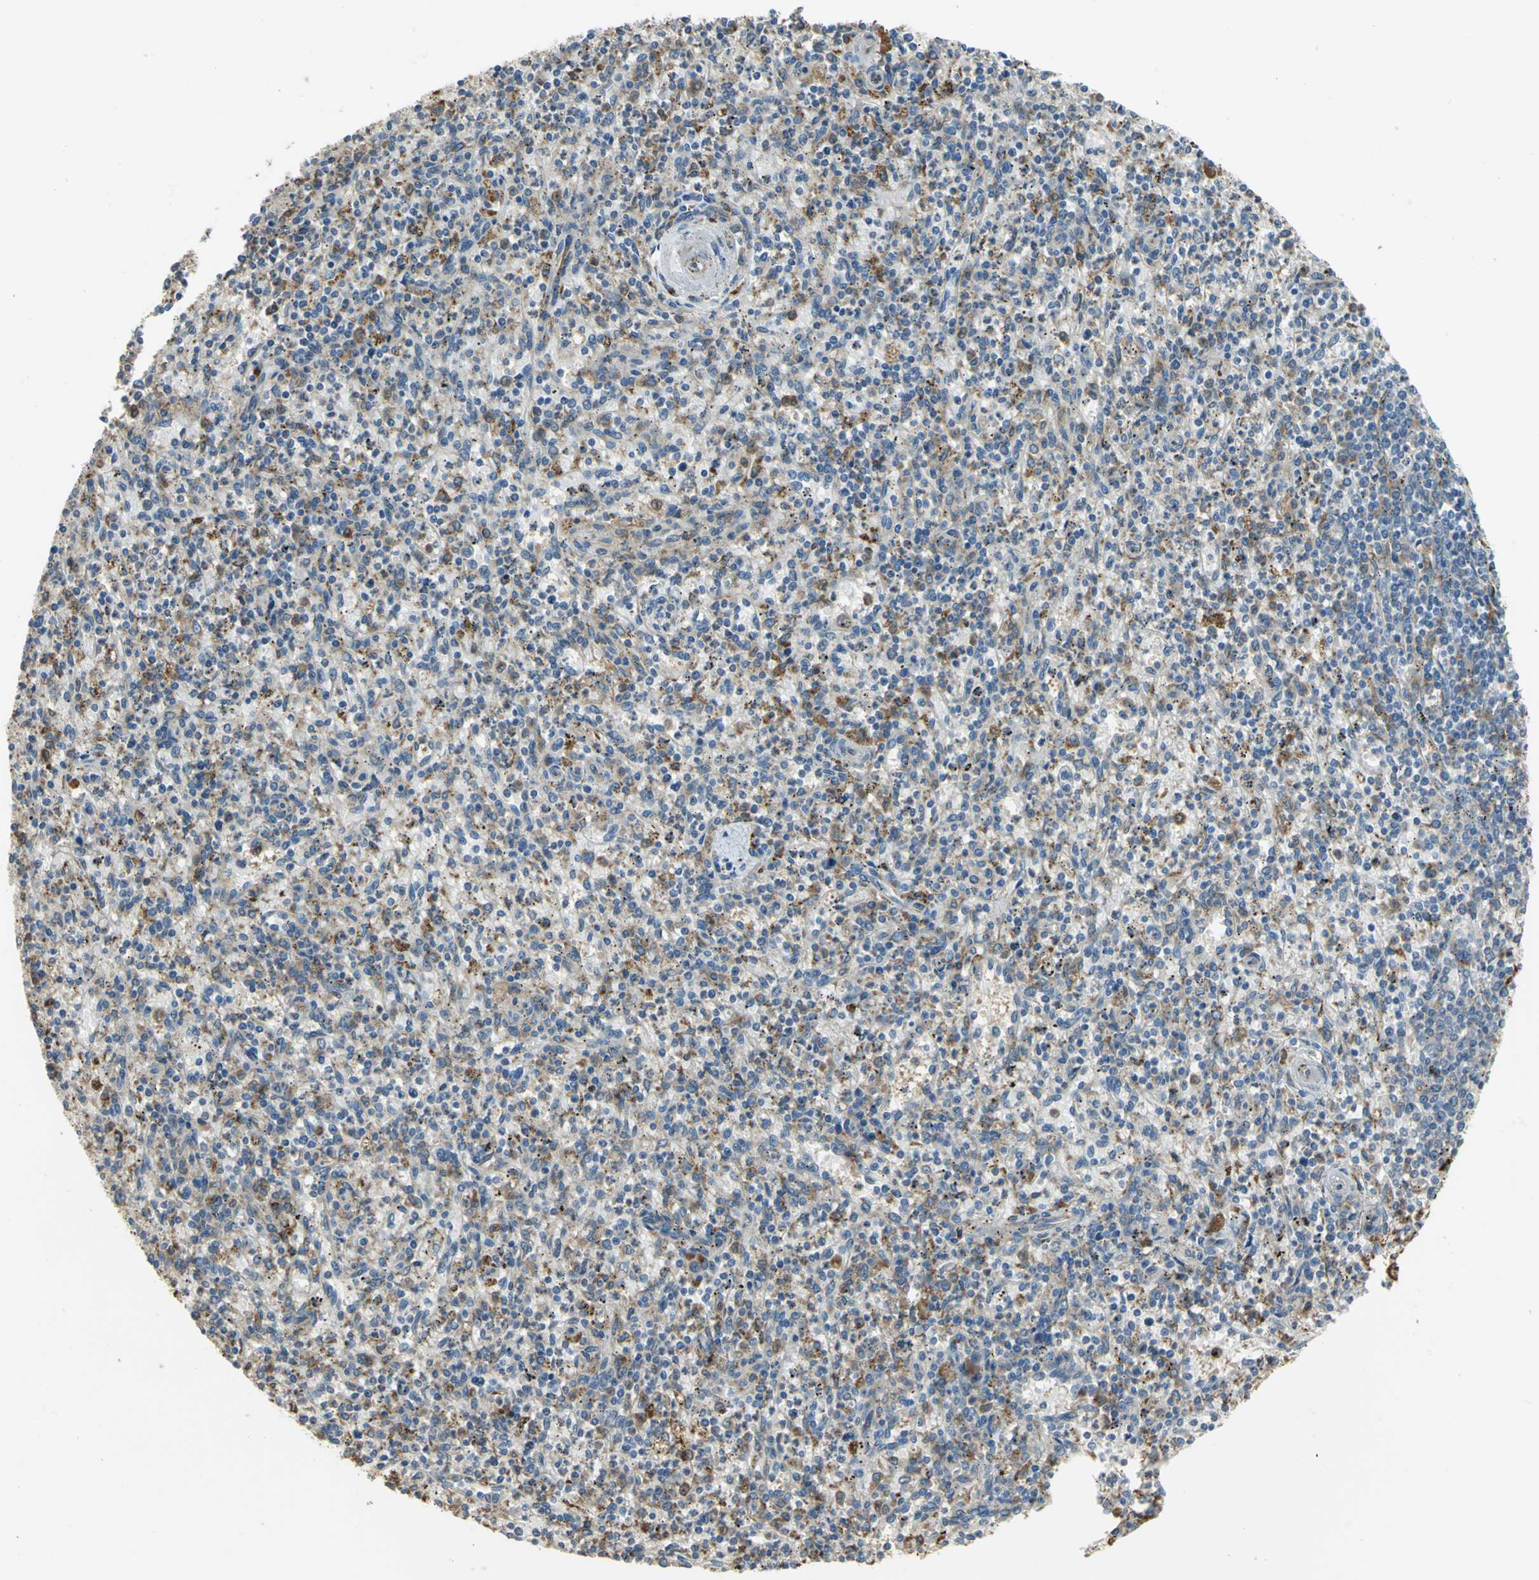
{"staining": {"intensity": "weak", "quantity": "25%-75%", "location": "cytoplasmic/membranous,nuclear"}, "tissue": "spleen", "cell_type": "Cells in red pulp", "image_type": "normal", "snomed": [{"axis": "morphology", "description": "Normal tissue, NOS"}, {"axis": "topography", "description": "Spleen"}], "caption": "An IHC micrograph of unremarkable tissue is shown. Protein staining in brown highlights weak cytoplasmic/membranous,nuclear positivity in spleen within cells in red pulp.", "gene": "DIAPH2", "patient": {"sex": "male", "age": 72}}